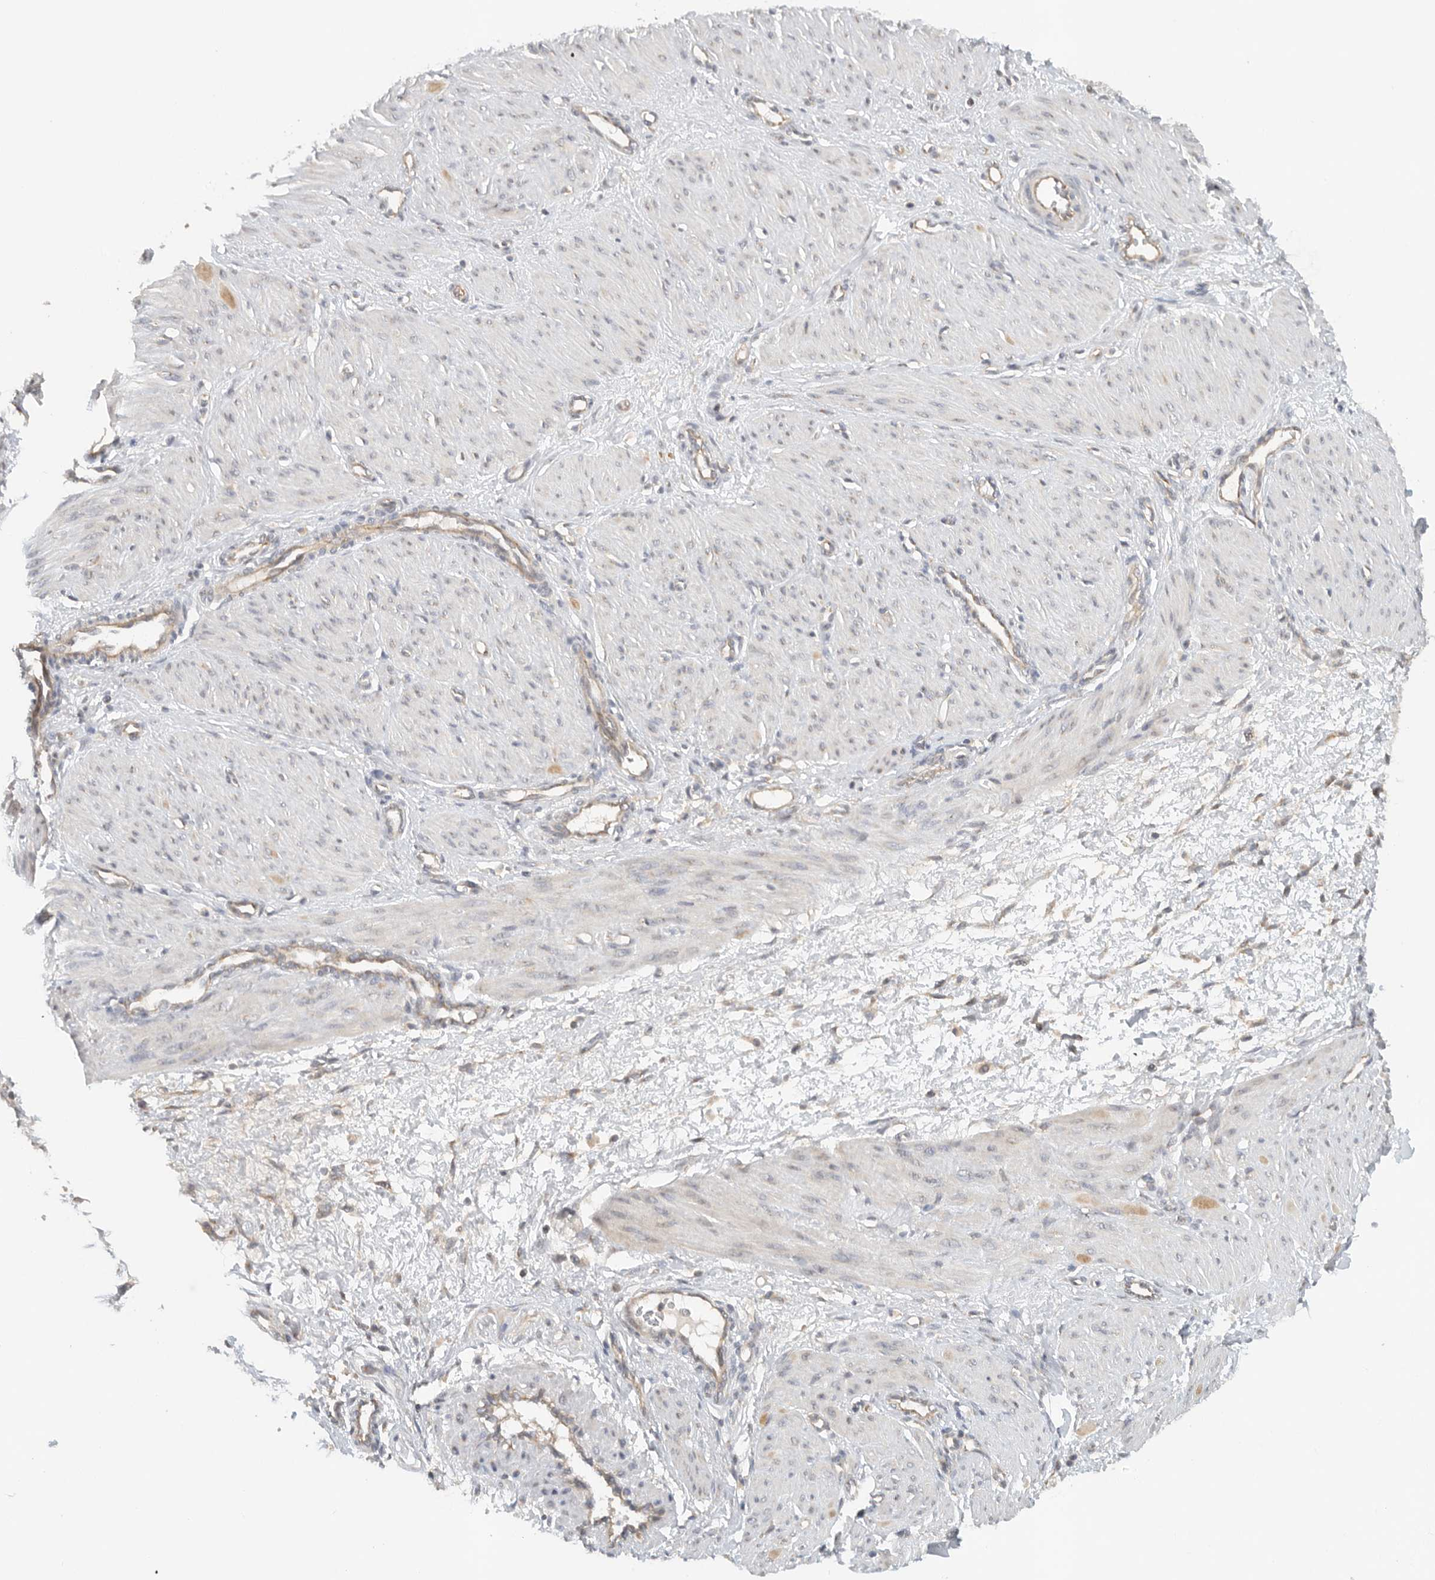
{"staining": {"intensity": "weak", "quantity": "<25%", "location": "cytoplasmic/membranous"}, "tissue": "smooth muscle", "cell_type": "Smooth muscle cells", "image_type": "normal", "snomed": [{"axis": "morphology", "description": "Normal tissue, NOS"}, {"axis": "topography", "description": "Endometrium"}], "caption": "DAB (3,3'-diaminobenzidine) immunohistochemical staining of benign smooth muscle displays no significant positivity in smooth muscle cells.", "gene": "PUM1", "patient": {"sex": "female", "age": 33}}